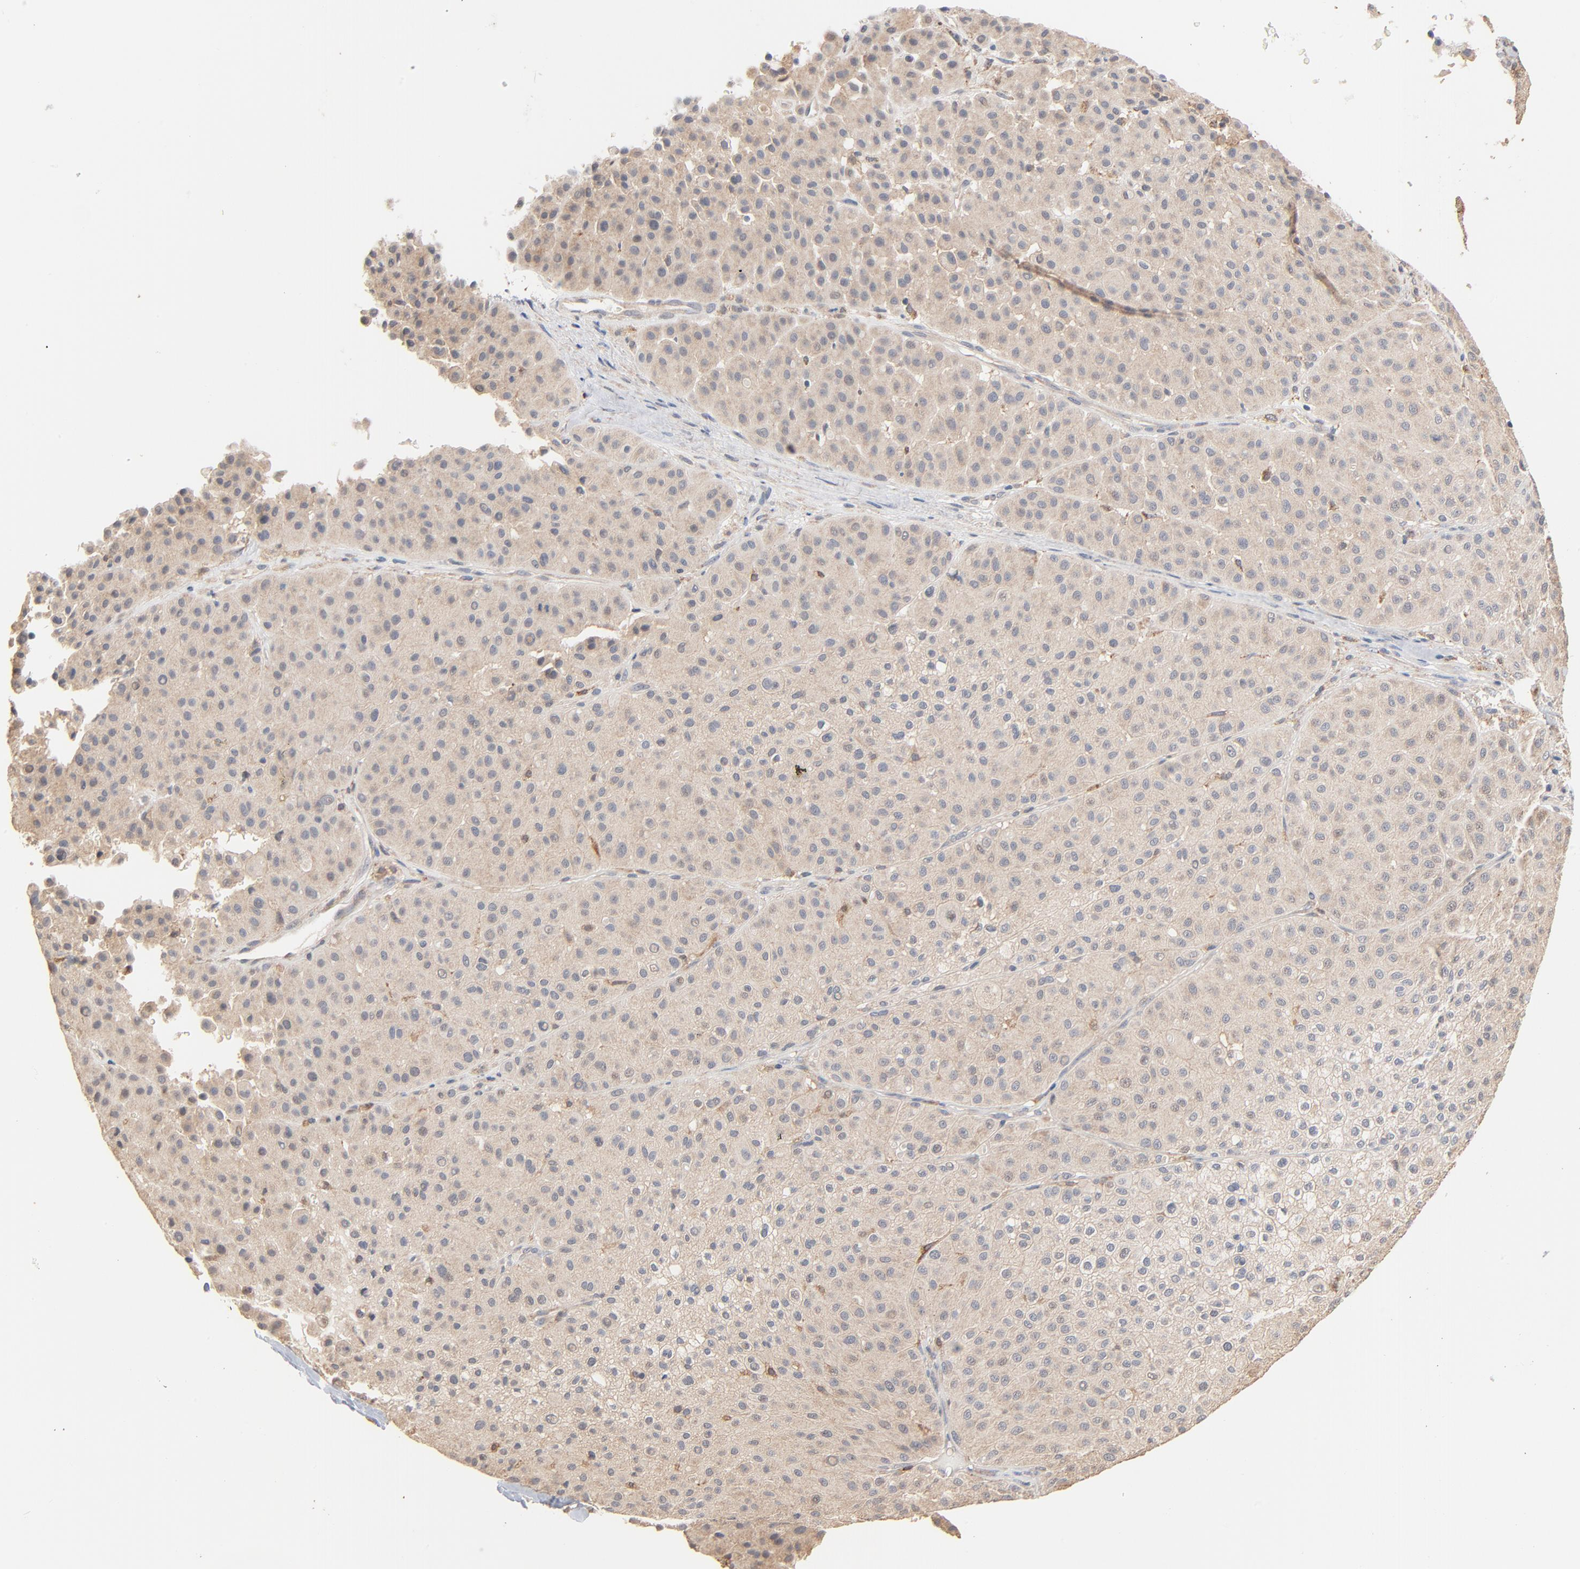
{"staining": {"intensity": "weak", "quantity": ">75%", "location": "cytoplasmic/membranous"}, "tissue": "melanoma", "cell_type": "Tumor cells", "image_type": "cancer", "snomed": [{"axis": "morphology", "description": "Normal tissue, NOS"}, {"axis": "morphology", "description": "Malignant melanoma, Metastatic site"}, {"axis": "topography", "description": "Skin"}], "caption": "Tumor cells exhibit weak cytoplasmic/membranous expression in about >75% of cells in malignant melanoma (metastatic site).", "gene": "ZDHHC8", "patient": {"sex": "male", "age": 41}}